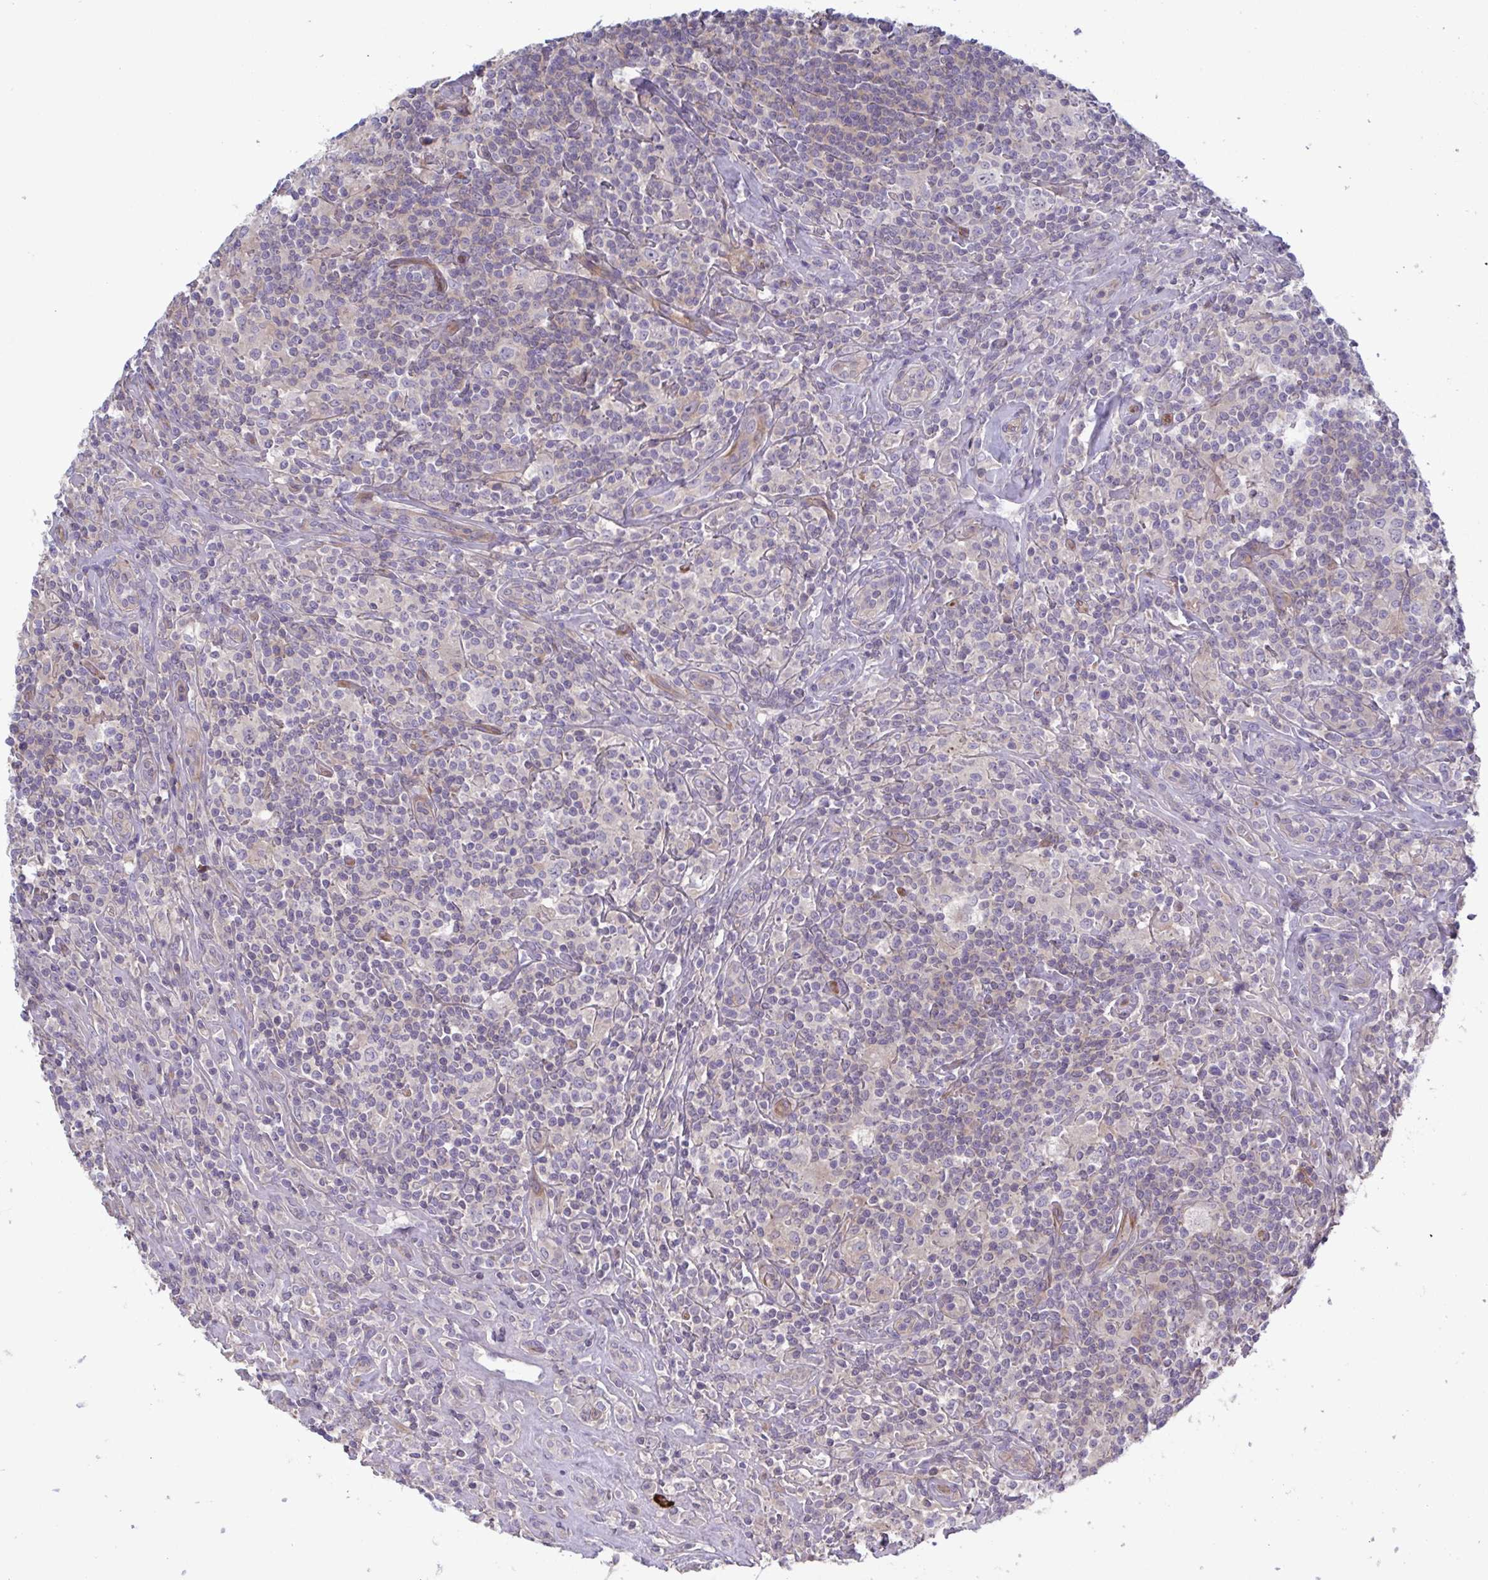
{"staining": {"intensity": "negative", "quantity": "none", "location": "none"}, "tissue": "lymphoma", "cell_type": "Tumor cells", "image_type": "cancer", "snomed": [{"axis": "morphology", "description": "Hodgkin's disease, NOS"}, {"axis": "morphology", "description": "Hodgkin's lymphoma, nodular sclerosis"}, {"axis": "topography", "description": "Lymph node"}], "caption": "This is a histopathology image of immunohistochemistry staining of Hodgkin's disease, which shows no expression in tumor cells.", "gene": "STK26", "patient": {"sex": "female", "age": 10}}